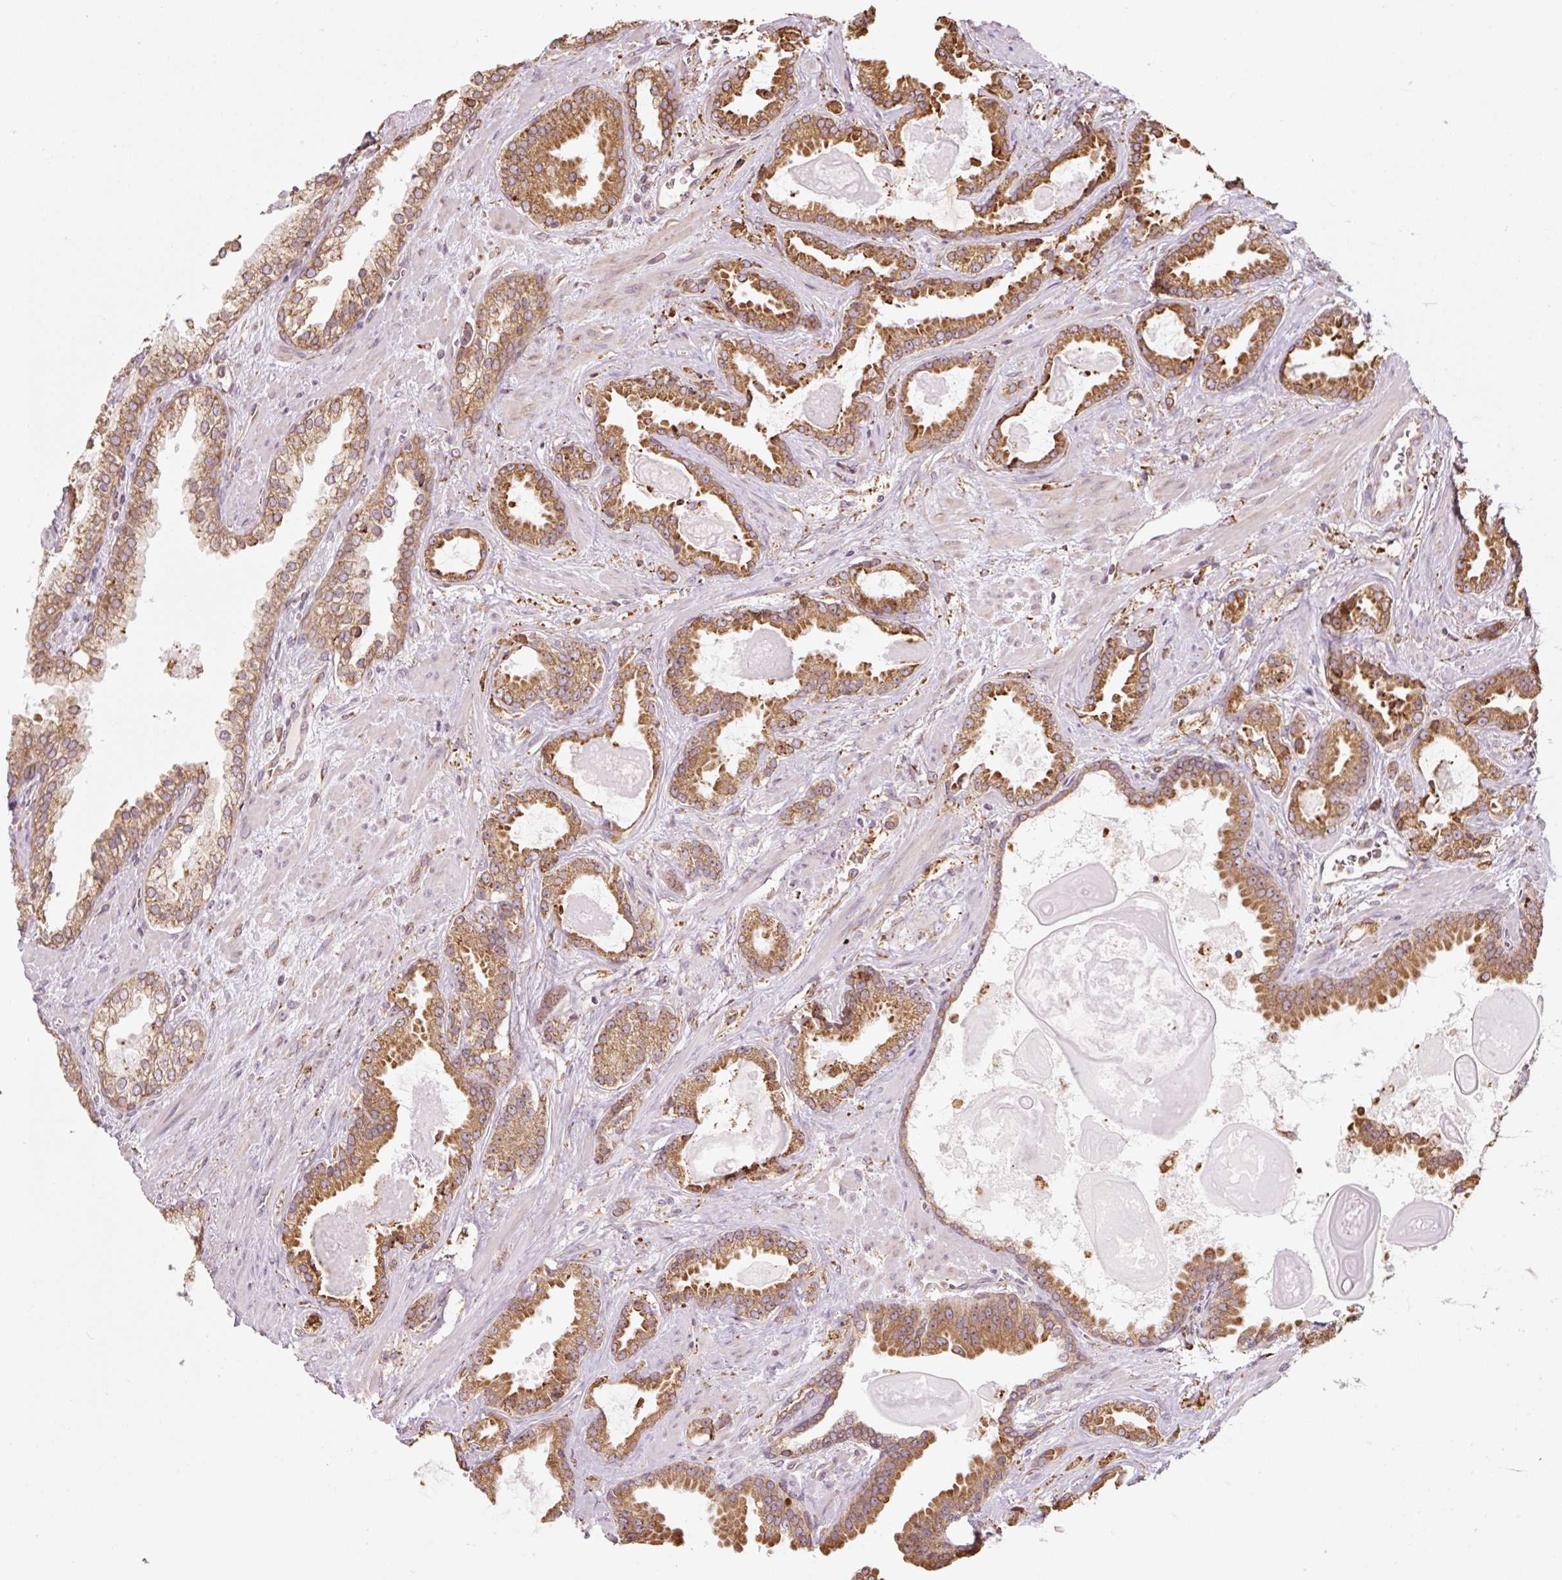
{"staining": {"intensity": "moderate", "quantity": ">75%", "location": "cytoplasmic/membranous"}, "tissue": "prostate cancer", "cell_type": "Tumor cells", "image_type": "cancer", "snomed": [{"axis": "morphology", "description": "Adenocarcinoma, Low grade"}, {"axis": "topography", "description": "Prostate"}], "caption": "Protein positivity by immunohistochemistry (IHC) demonstrates moderate cytoplasmic/membranous staining in about >75% of tumor cells in prostate cancer (adenocarcinoma (low-grade)). Ihc stains the protein in brown and the nuclei are stained blue.", "gene": "PRKCSH", "patient": {"sex": "male", "age": 62}}